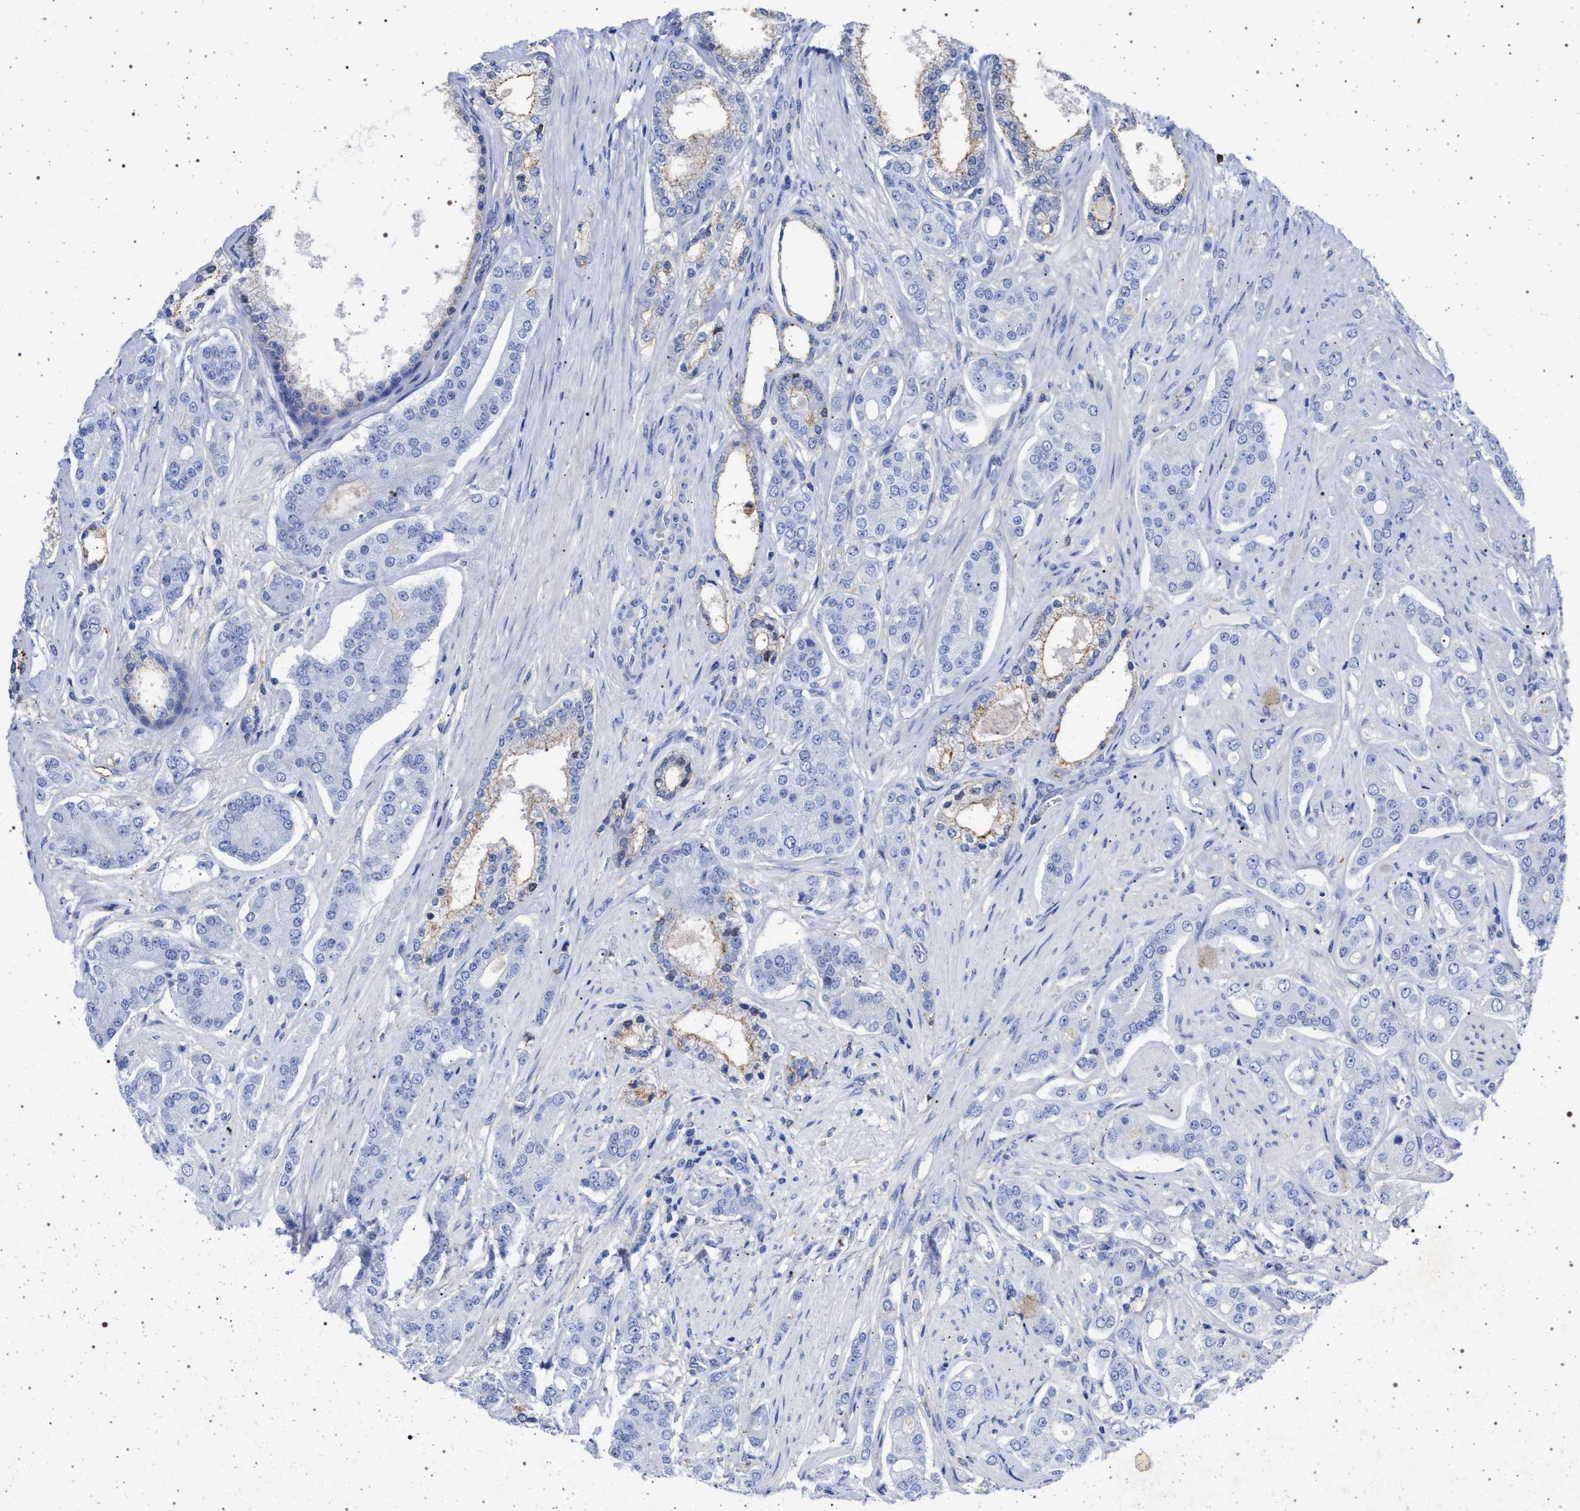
{"staining": {"intensity": "negative", "quantity": "none", "location": "none"}, "tissue": "prostate cancer", "cell_type": "Tumor cells", "image_type": "cancer", "snomed": [{"axis": "morphology", "description": "Adenocarcinoma, High grade"}, {"axis": "topography", "description": "Prostate"}], "caption": "The IHC photomicrograph has no significant expression in tumor cells of prostate cancer (high-grade adenocarcinoma) tissue.", "gene": "PLG", "patient": {"sex": "male", "age": 71}}